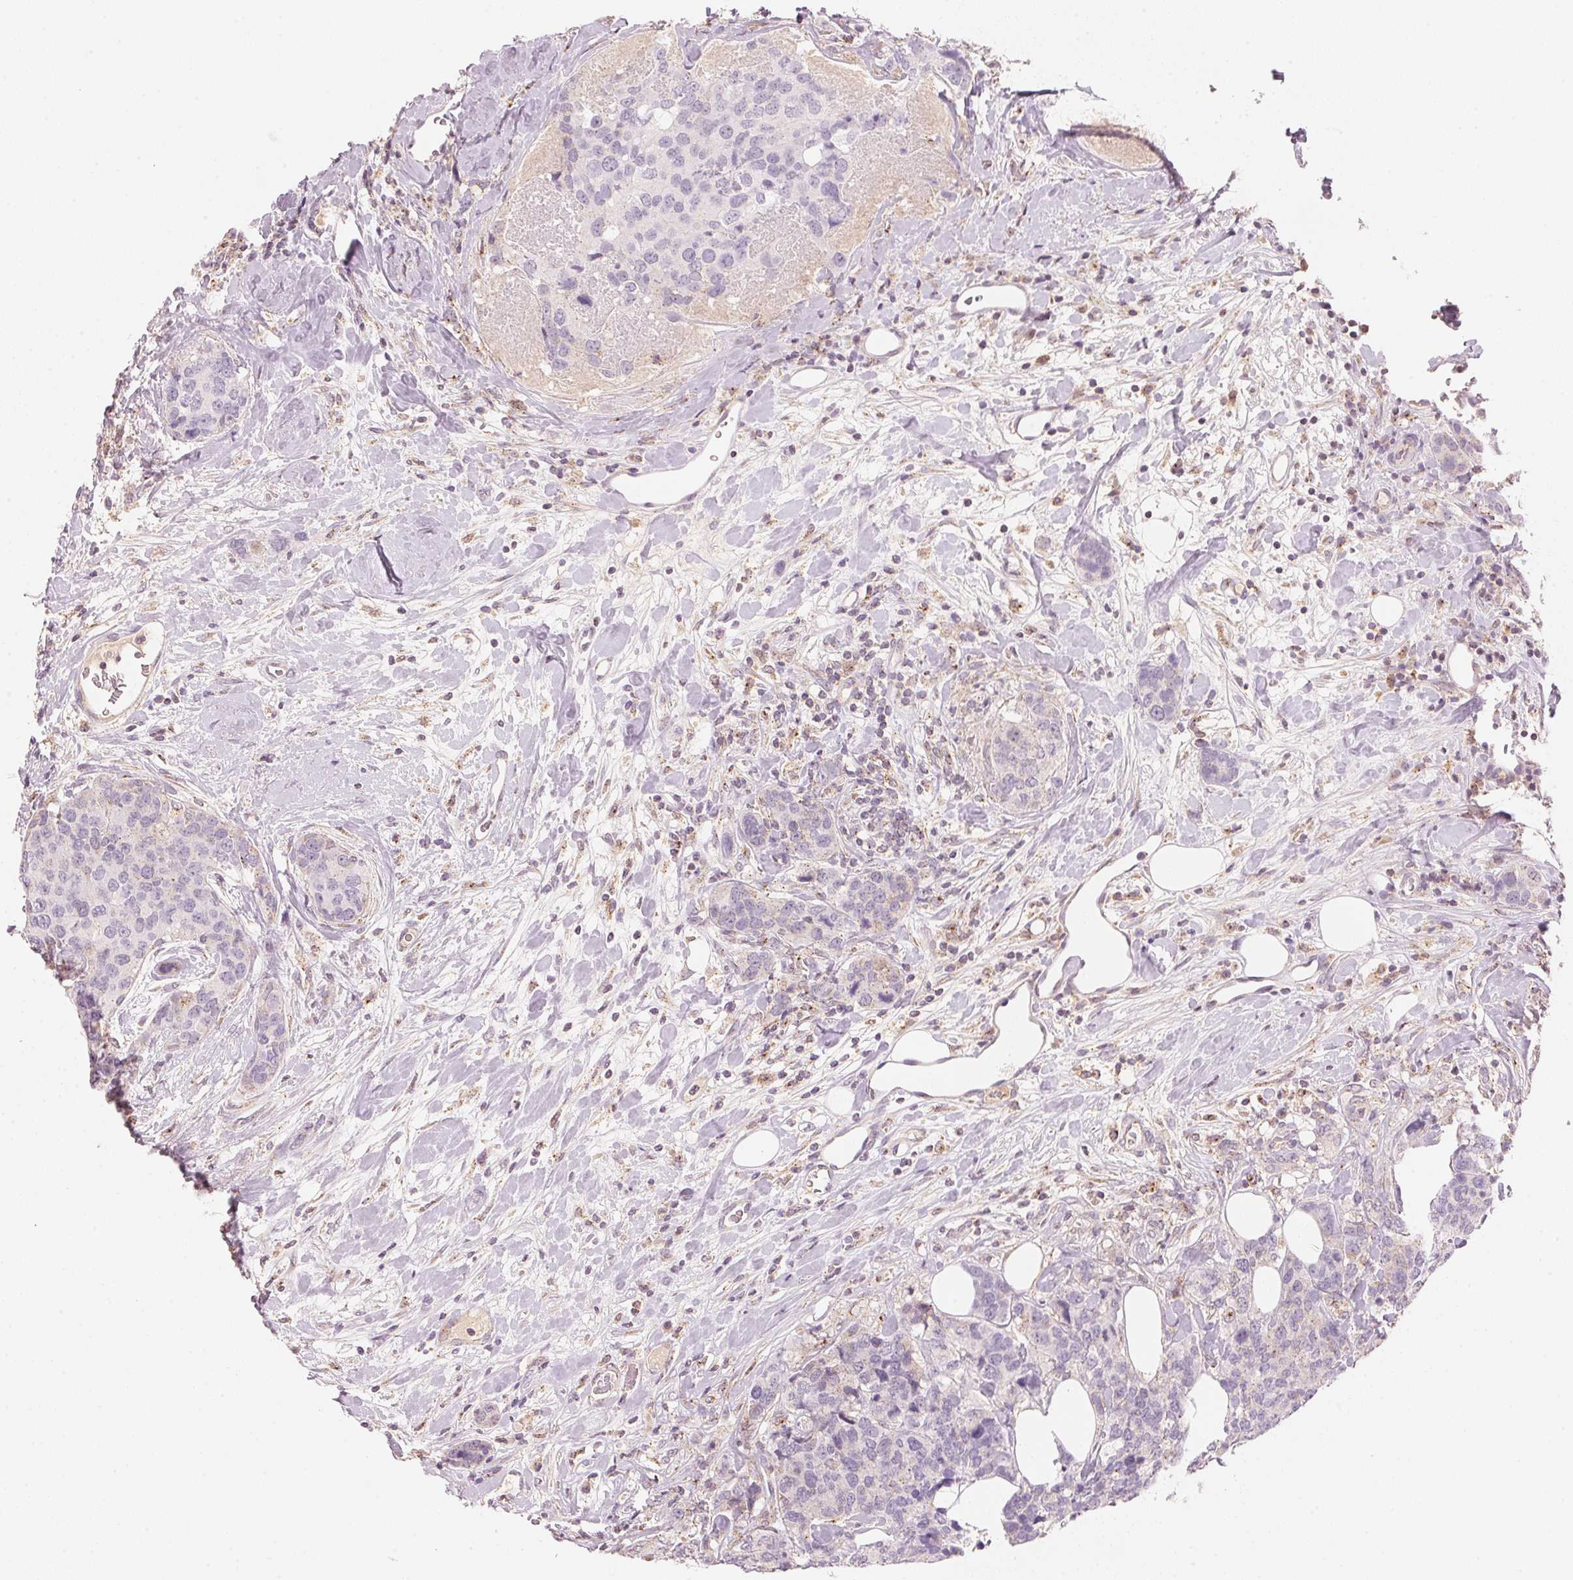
{"staining": {"intensity": "negative", "quantity": "none", "location": "none"}, "tissue": "breast cancer", "cell_type": "Tumor cells", "image_type": "cancer", "snomed": [{"axis": "morphology", "description": "Lobular carcinoma"}, {"axis": "topography", "description": "Breast"}], "caption": "High power microscopy micrograph of an IHC micrograph of breast lobular carcinoma, revealing no significant positivity in tumor cells. (Stains: DAB (3,3'-diaminobenzidine) IHC with hematoxylin counter stain, Microscopy: brightfield microscopy at high magnification).", "gene": "HOXB13", "patient": {"sex": "female", "age": 59}}